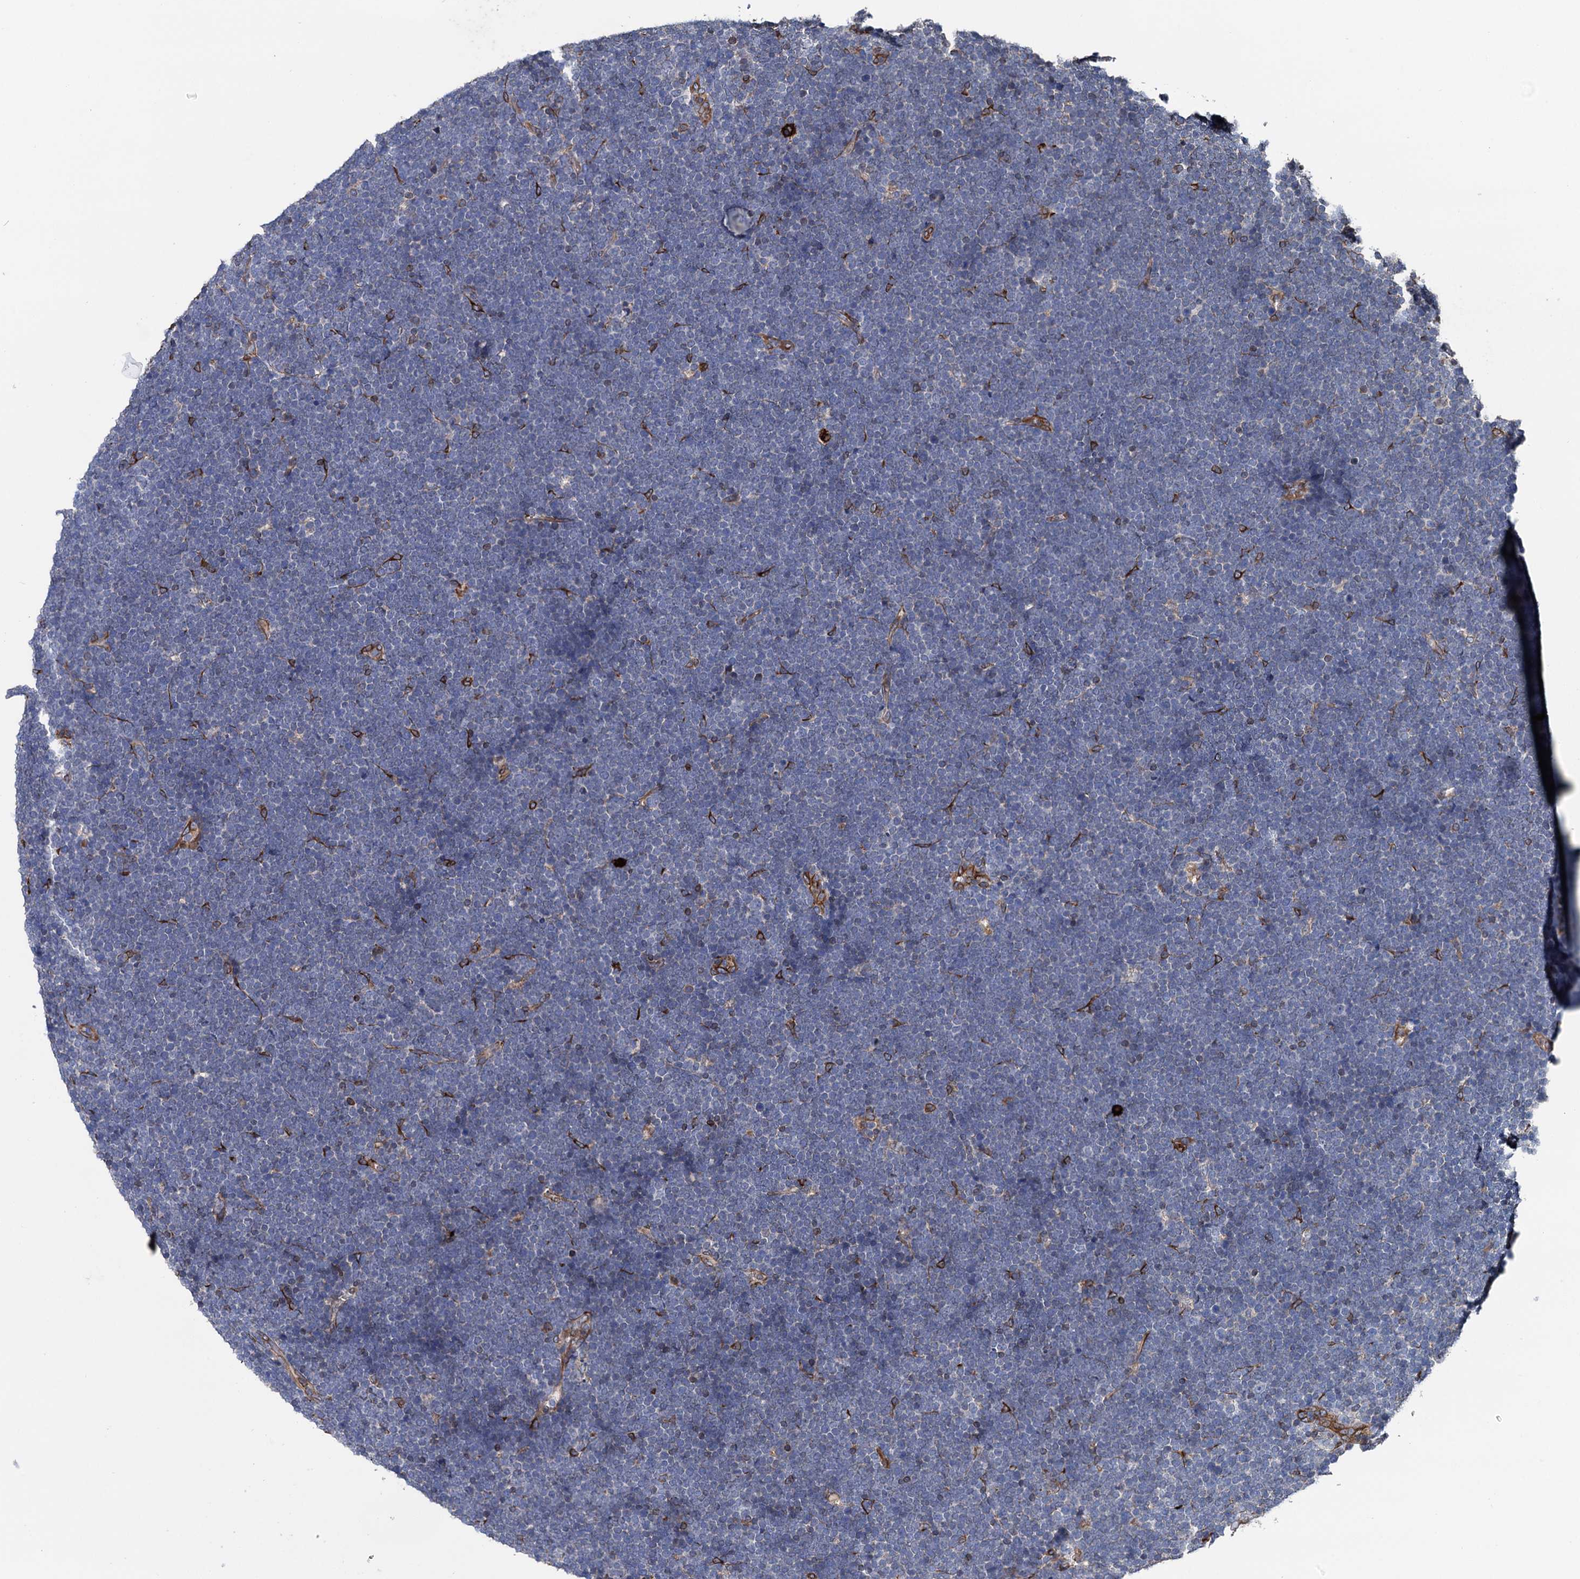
{"staining": {"intensity": "negative", "quantity": "none", "location": "none"}, "tissue": "lymphoma", "cell_type": "Tumor cells", "image_type": "cancer", "snomed": [{"axis": "morphology", "description": "Malignant lymphoma, non-Hodgkin's type, High grade"}, {"axis": "topography", "description": "Lymph node"}], "caption": "This is an IHC photomicrograph of human high-grade malignant lymphoma, non-Hodgkin's type. There is no expression in tumor cells.", "gene": "STING1", "patient": {"sex": "male", "age": 13}}